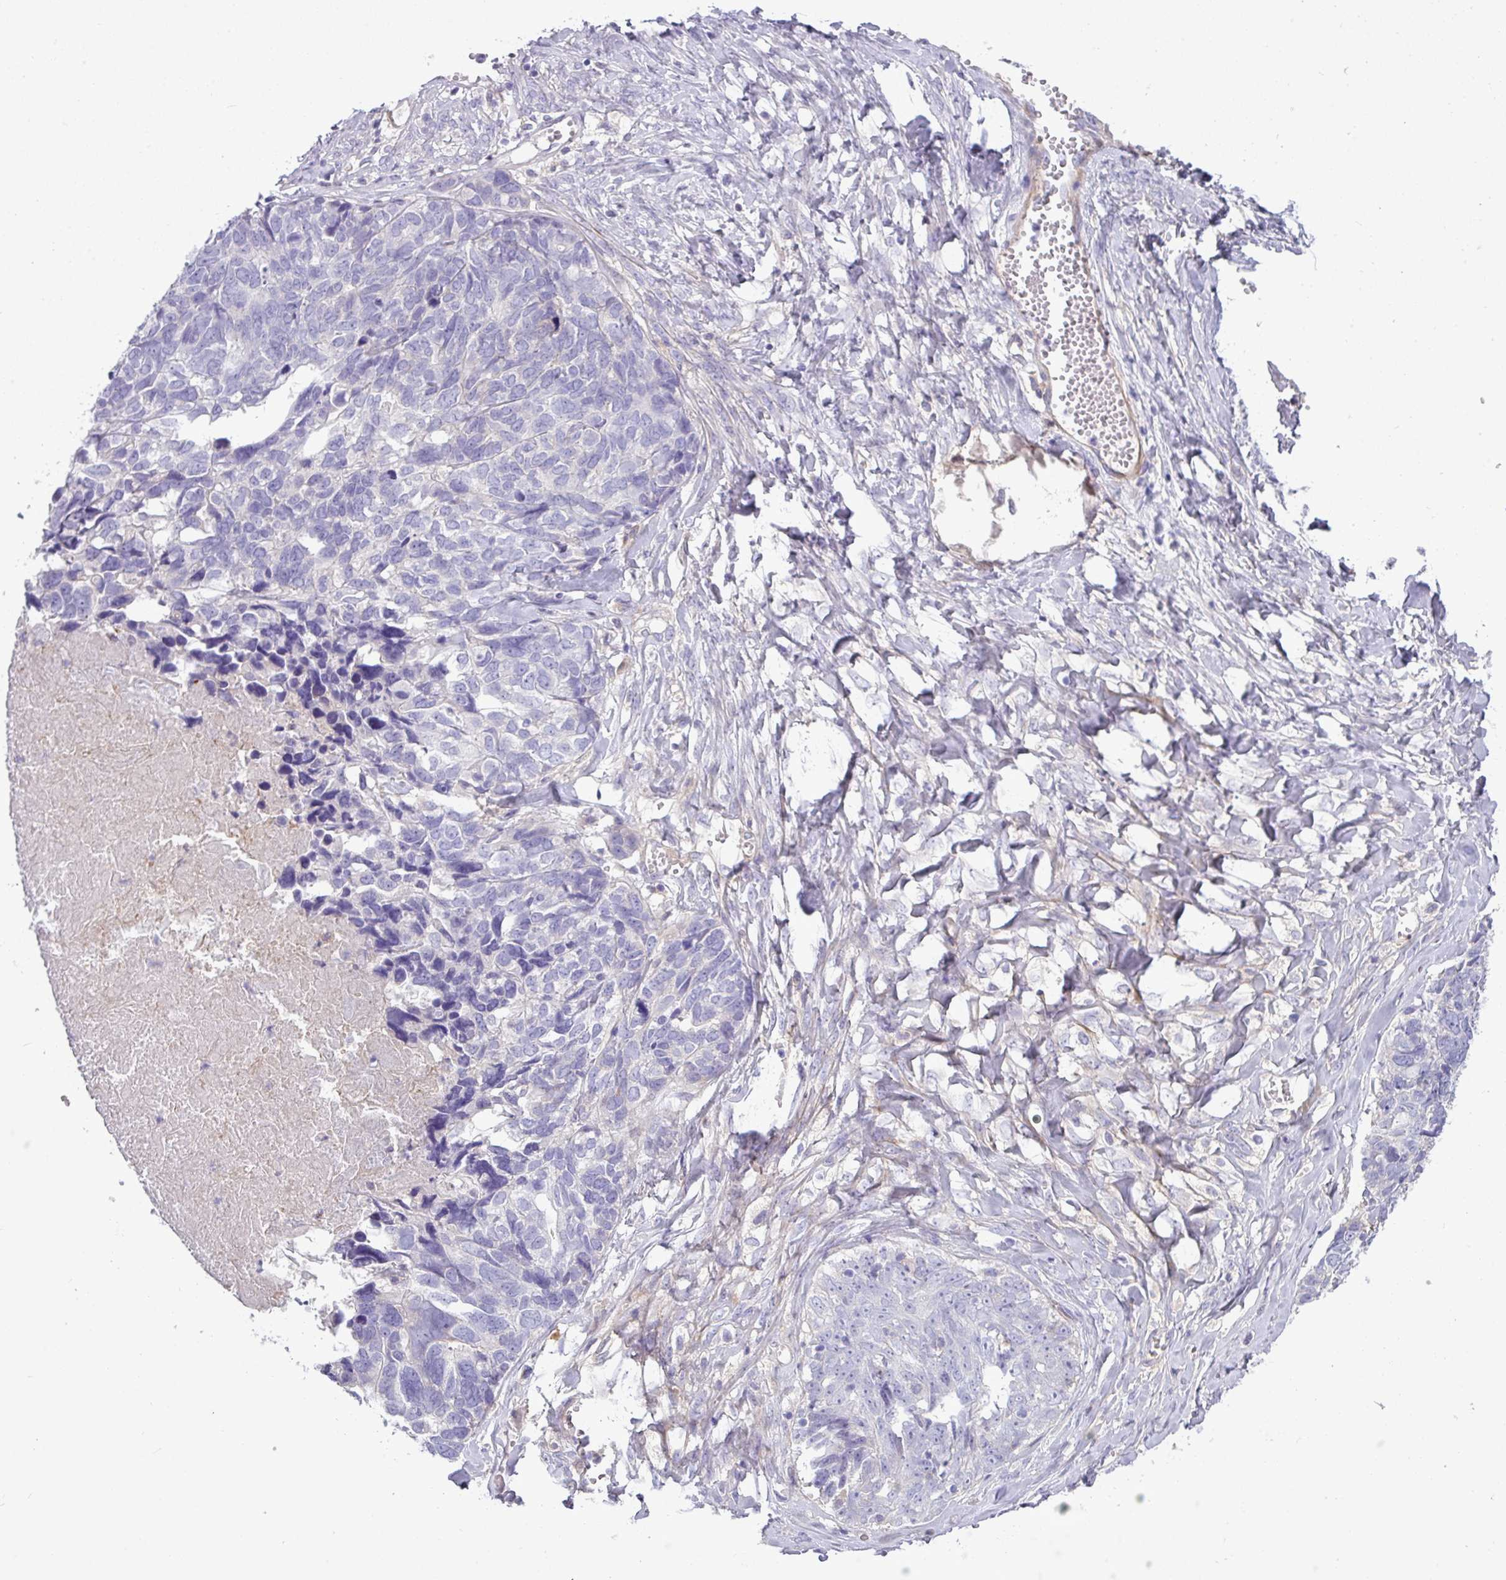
{"staining": {"intensity": "negative", "quantity": "none", "location": "none"}, "tissue": "ovarian cancer", "cell_type": "Tumor cells", "image_type": "cancer", "snomed": [{"axis": "morphology", "description": "Cystadenocarcinoma, serous, NOS"}, {"axis": "topography", "description": "Ovary"}], "caption": "Ovarian cancer stained for a protein using immunohistochemistry shows no staining tumor cells.", "gene": "KIRREL3", "patient": {"sex": "female", "age": 79}}